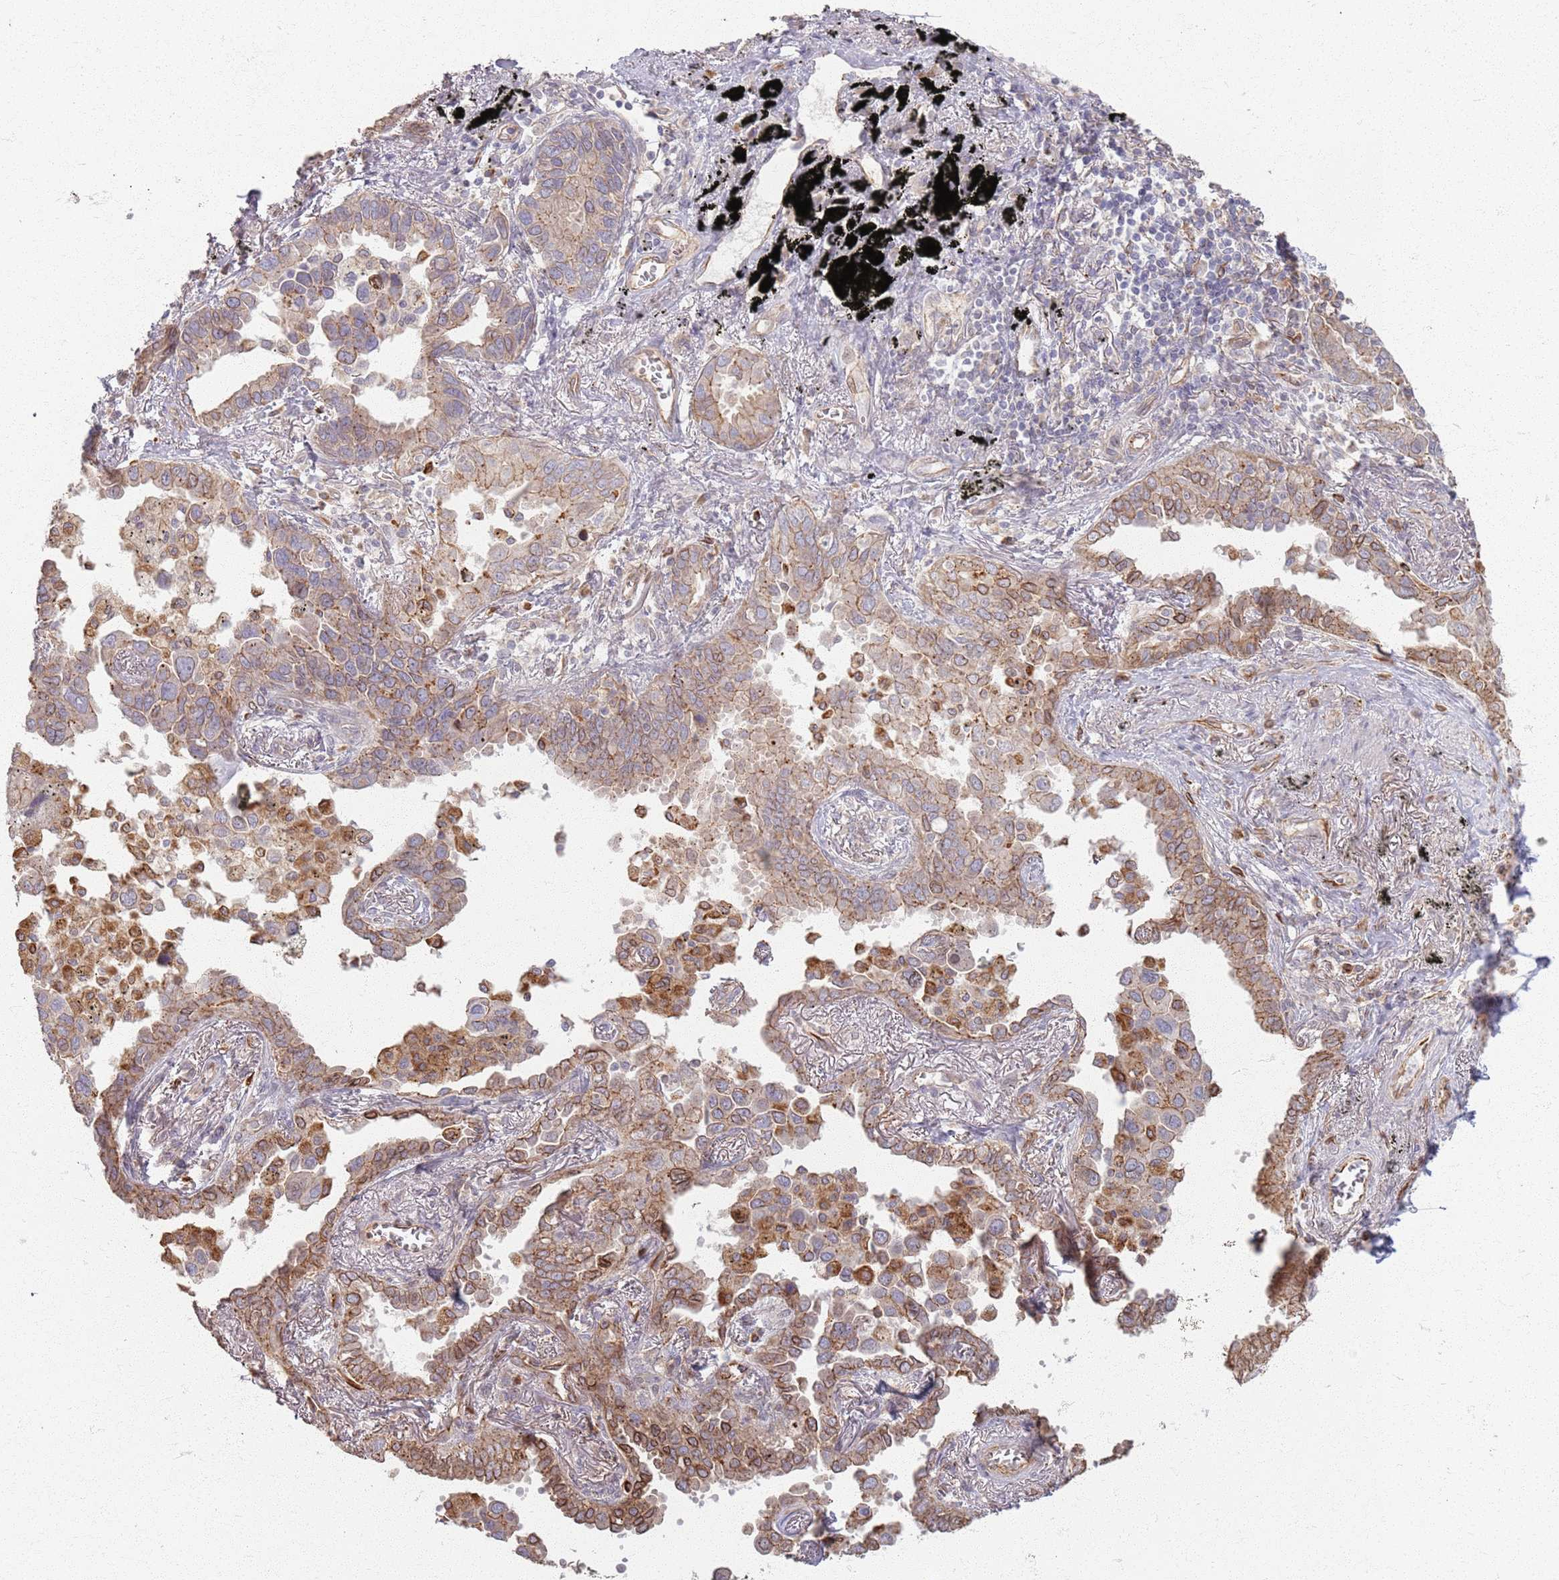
{"staining": {"intensity": "moderate", "quantity": ">75%", "location": "cytoplasmic/membranous"}, "tissue": "lung cancer", "cell_type": "Tumor cells", "image_type": "cancer", "snomed": [{"axis": "morphology", "description": "Adenocarcinoma, NOS"}, {"axis": "topography", "description": "Lung"}], "caption": "Brown immunohistochemical staining in human lung adenocarcinoma exhibits moderate cytoplasmic/membranous expression in about >75% of tumor cells.", "gene": "KCNA5", "patient": {"sex": "male", "age": 67}}